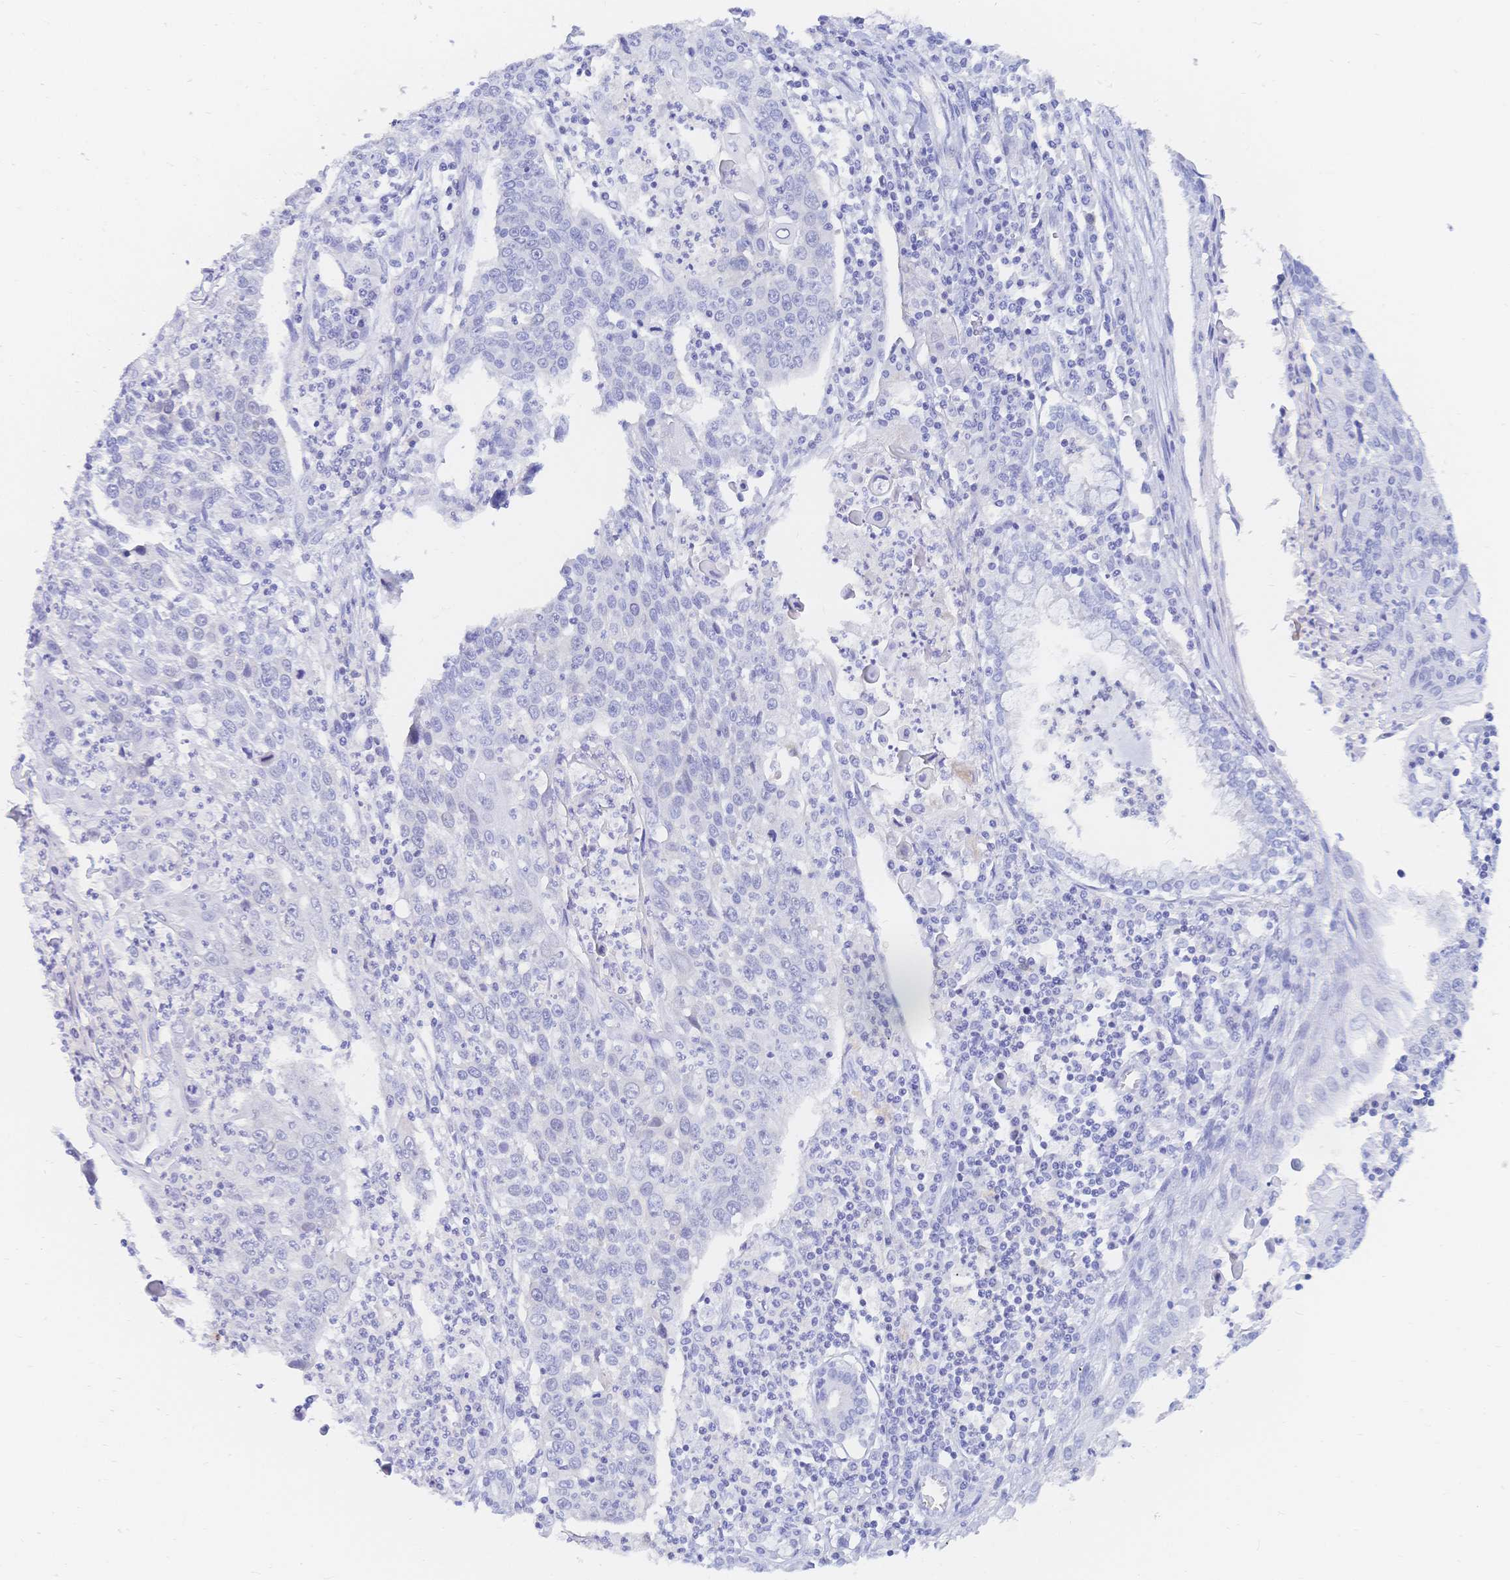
{"staining": {"intensity": "negative", "quantity": "none", "location": "none"}, "tissue": "lung cancer", "cell_type": "Tumor cells", "image_type": "cancer", "snomed": [{"axis": "morphology", "description": "Squamous cell carcinoma, NOS"}, {"axis": "morphology", "description": "Squamous cell carcinoma, metastatic, NOS"}, {"axis": "topography", "description": "Lung"}, {"axis": "topography", "description": "Pleura, NOS"}], "caption": "This is an immunohistochemistry photomicrograph of human lung squamous cell carcinoma. There is no expression in tumor cells.", "gene": "RRM1", "patient": {"sex": "male", "age": 72}}